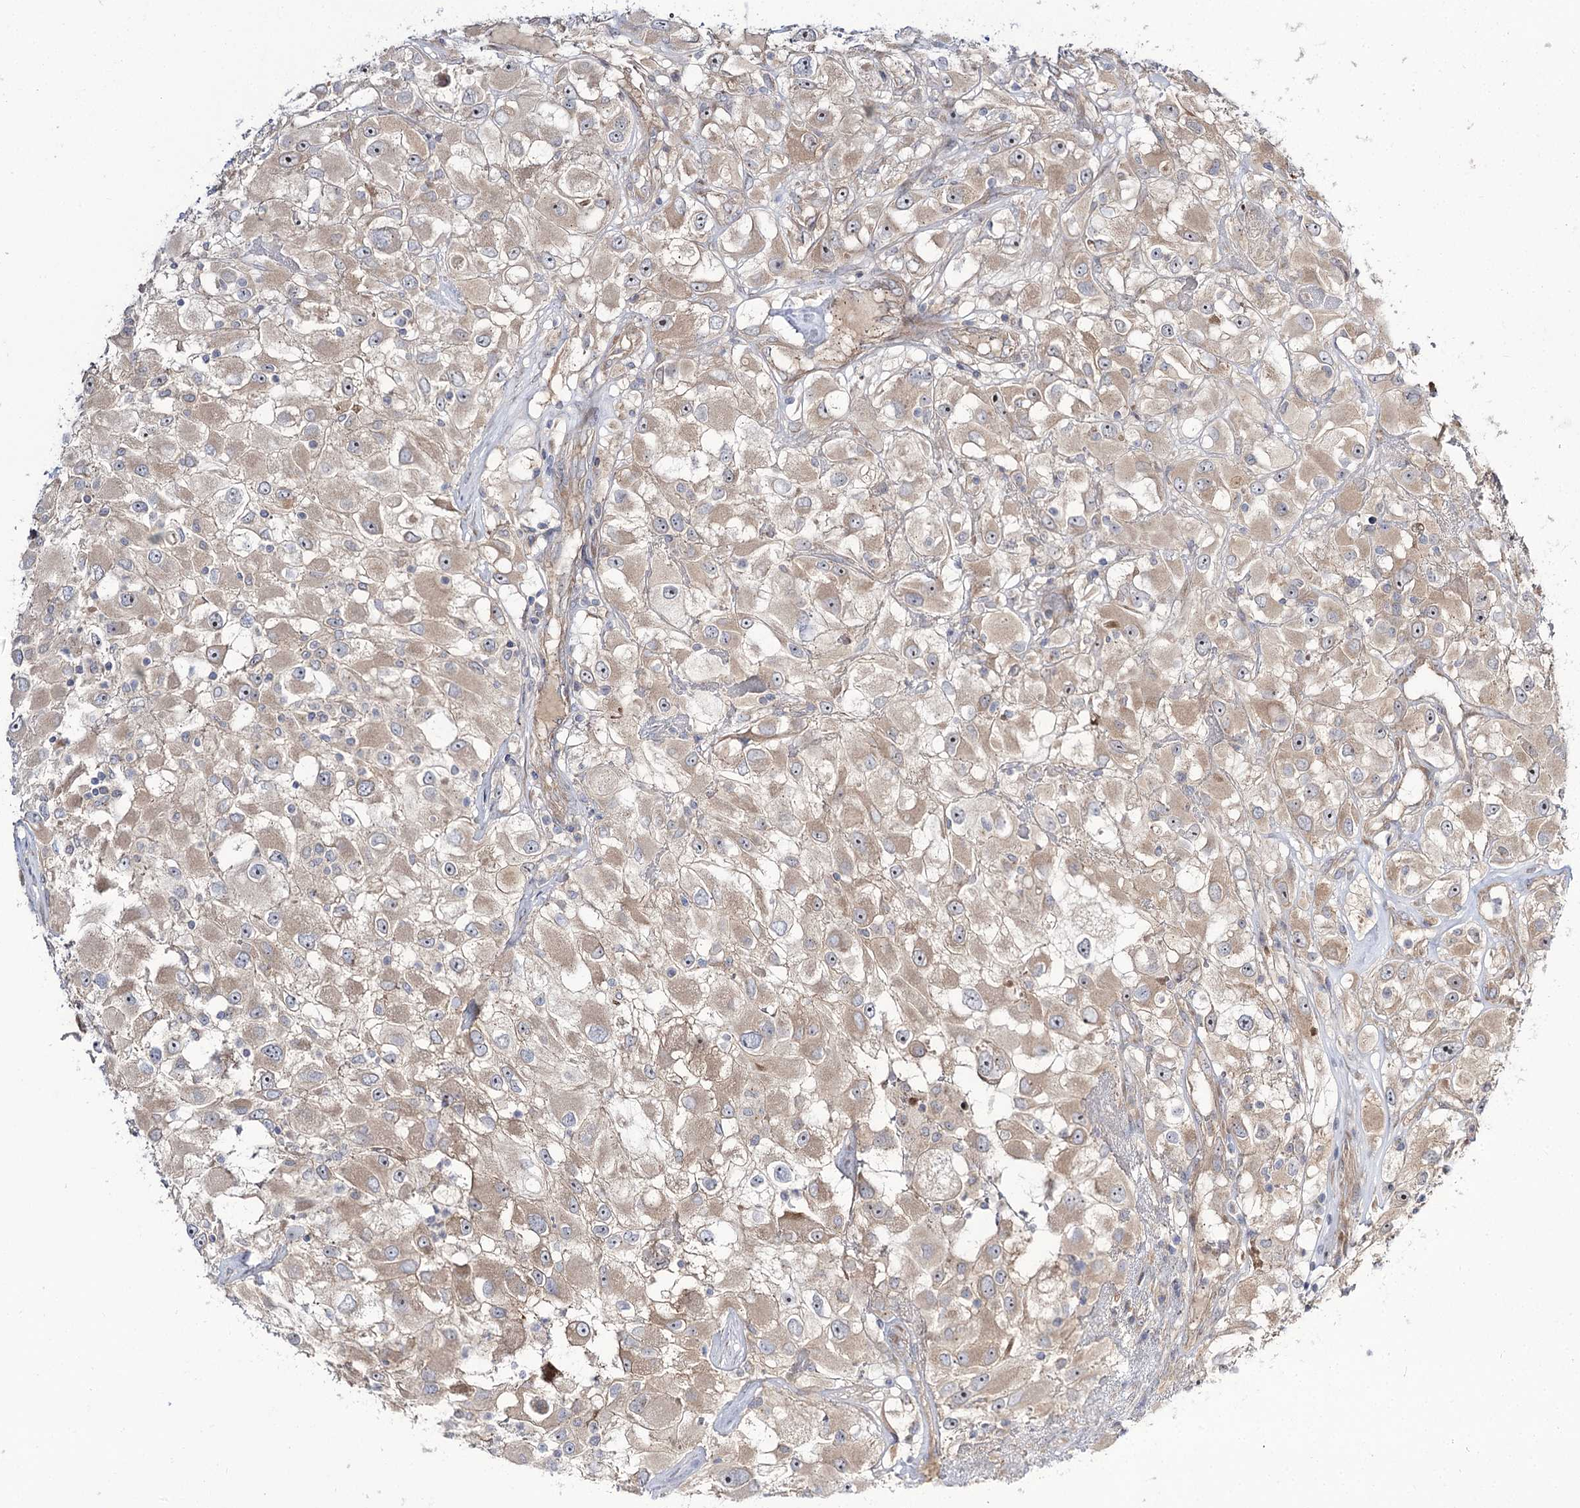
{"staining": {"intensity": "moderate", "quantity": ">75%", "location": "cytoplasmic/membranous"}, "tissue": "renal cancer", "cell_type": "Tumor cells", "image_type": "cancer", "snomed": [{"axis": "morphology", "description": "Adenocarcinoma, NOS"}, {"axis": "topography", "description": "Kidney"}], "caption": "A brown stain highlights moderate cytoplasmic/membranous expression of a protein in human renal cancer tumor cells.", "gene": "C11orf80", "patient": {"sex": "female", "age": 52}}